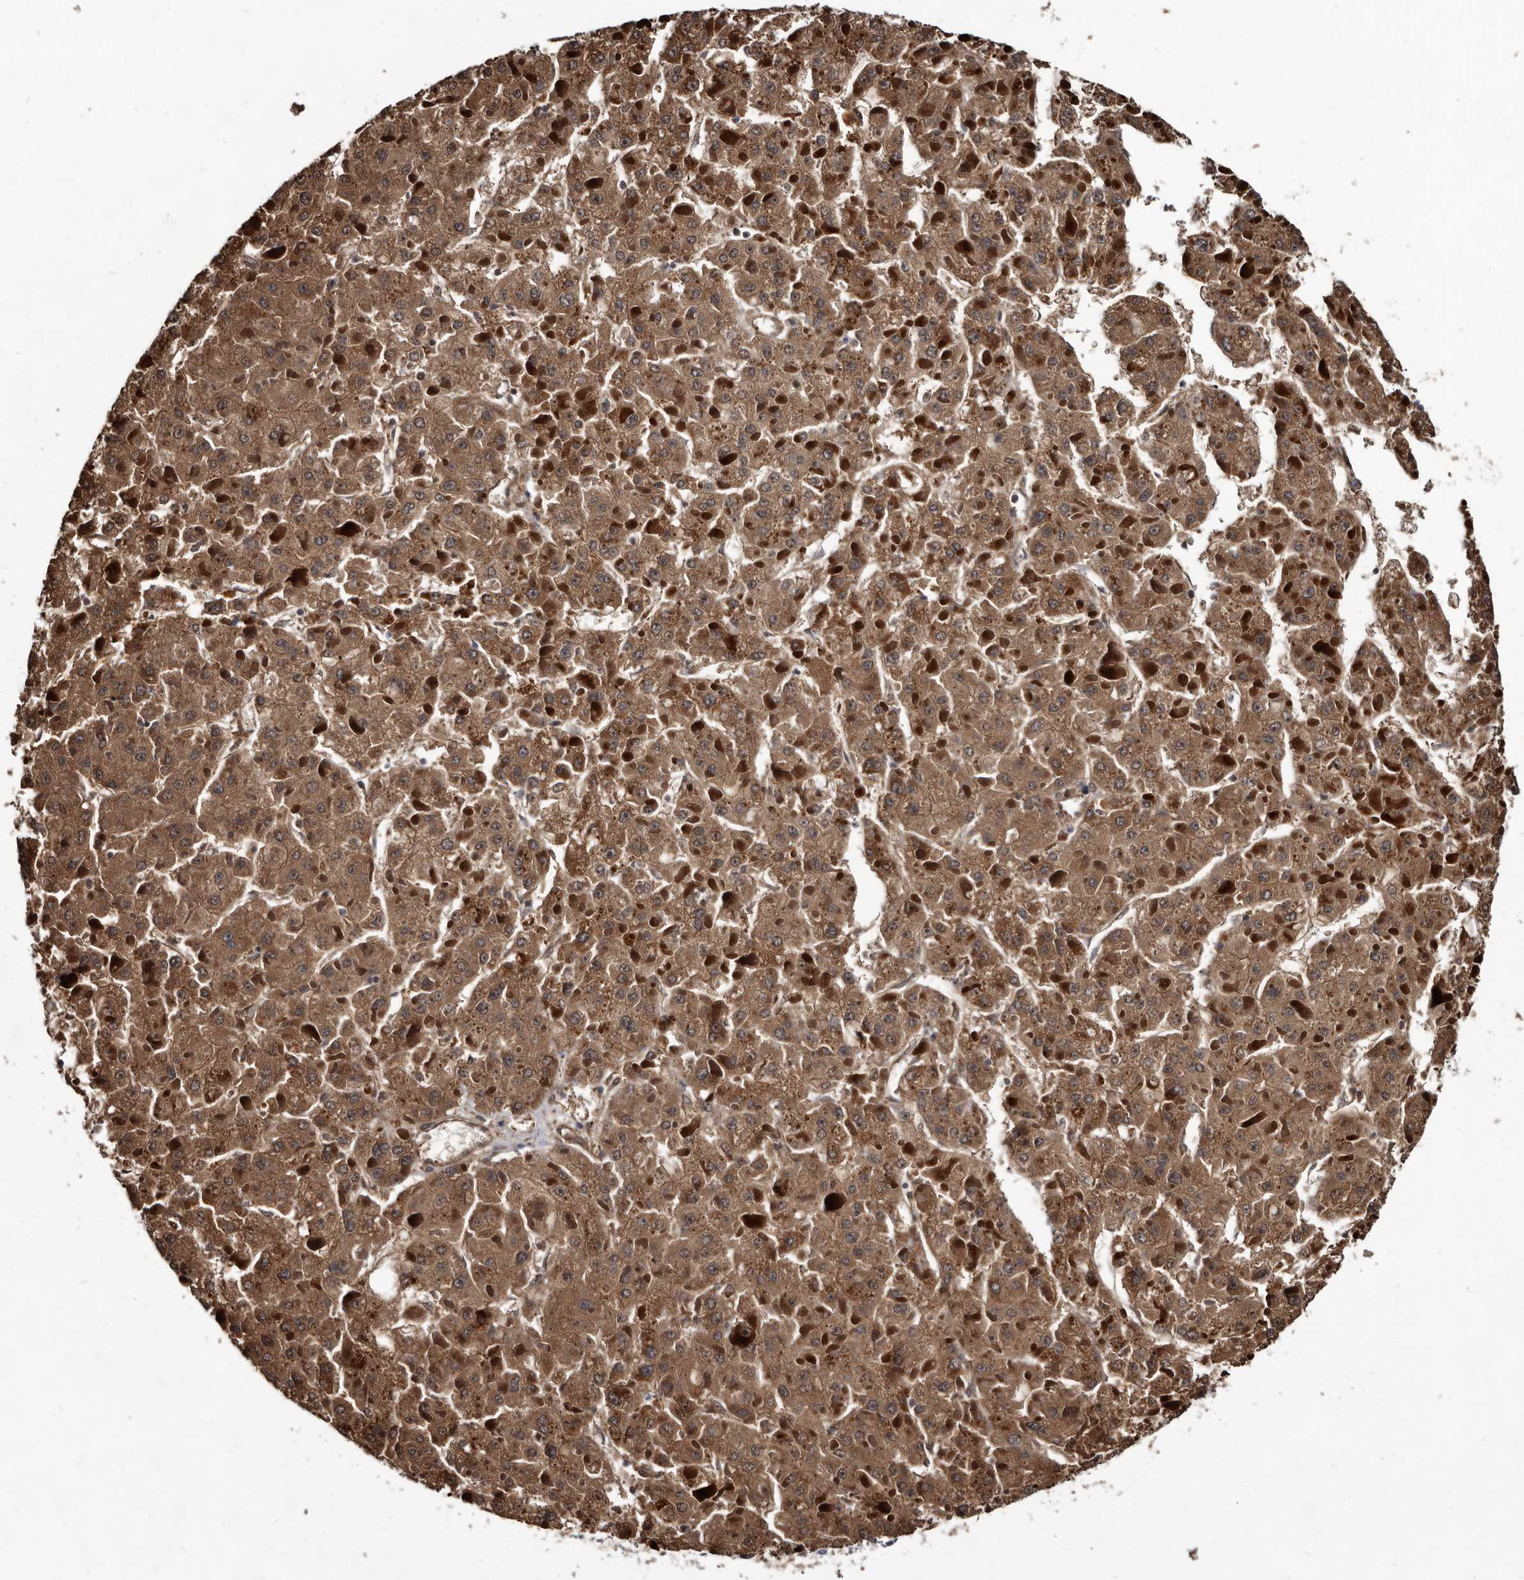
{"staining": {"intensity": "strong", "quantity": ">75%", "location": "cytoplasmic/membranous"}, "tissue": "liver cancer", "cell_type": "Tumor cells", "image_type": "cancer", "snomed": [{"axis": "morphology", "description": "Carcinoma, Hepatocellular, NOS"}, {"axis": "topography", "description": "Liver"}], "caption": "DAB (3,3'-diaminobenzidine) immunohistochemical staining of liver cancer (hepatocellular carcinoma) demonstrates strong cytoplasmic/membranous protein positivity in approximately >75% of tumor cells. (DAB (3,3'-diaminobenzidine) = brown stain, brightfield microscopy at high magnification).", "gene": "PROM1", "patient": {"sex": "female", "age": 73}}